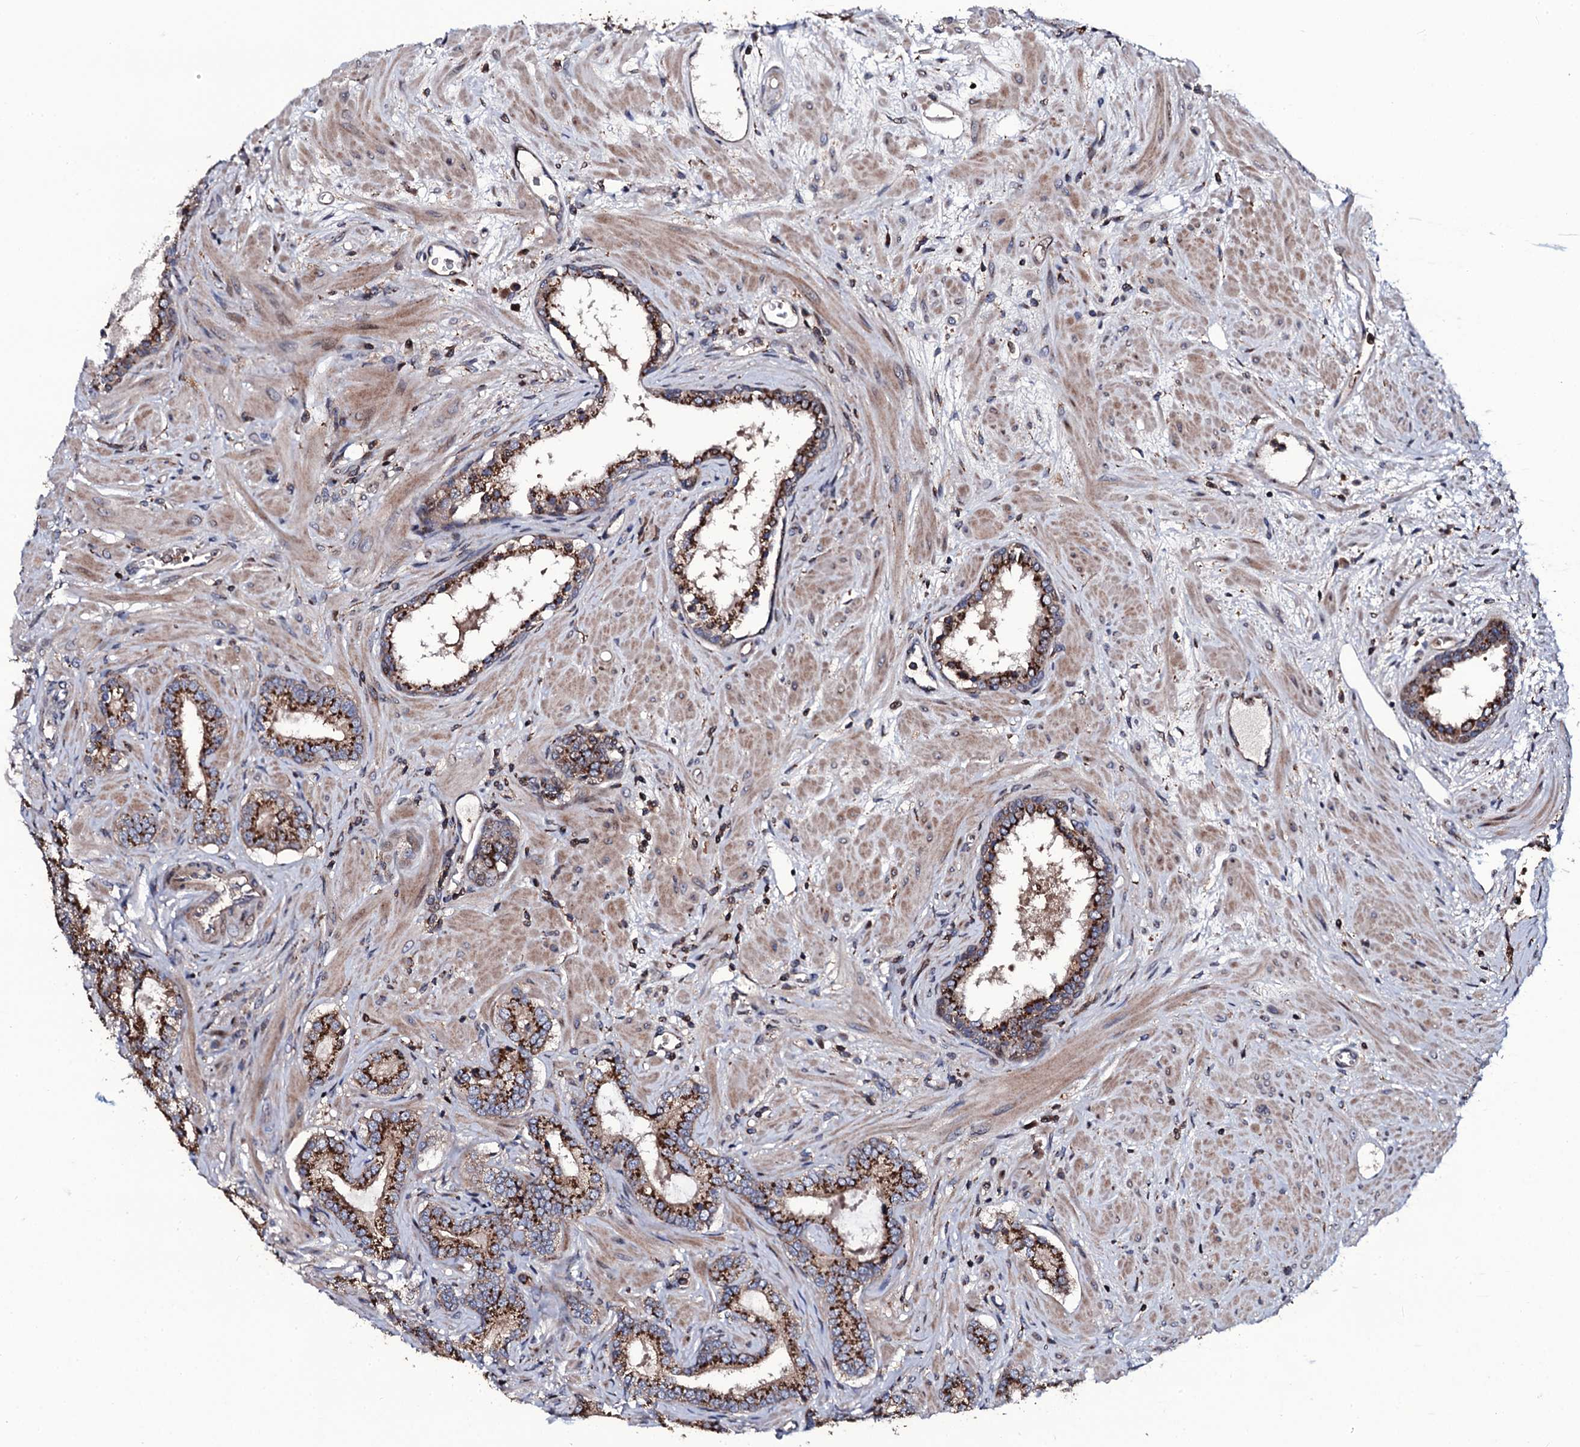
{"staining": {"intensity": "strong", "quantity": "25%-75%", "location": "cytoplasmic/membranous"}, "tissue": "prostate cancer", "cell_type": "Tumor cells", "image_type": "cancer", "snomed": [{"axis": "morphology", "description": "Adenocarcinoma, High grade"}, {"axis": "topography", "description": "Prostate"}], "caption": "Immunohistochemistry (IHC) of human prostate adenocarcinoma (high-grade) demonstrates high levels of strong cytoplasmic/membranous staining in approximately 25%-75% of tumor cells.", "gene": "PLET1", "patient": {"sex": "male", "age": 64}}